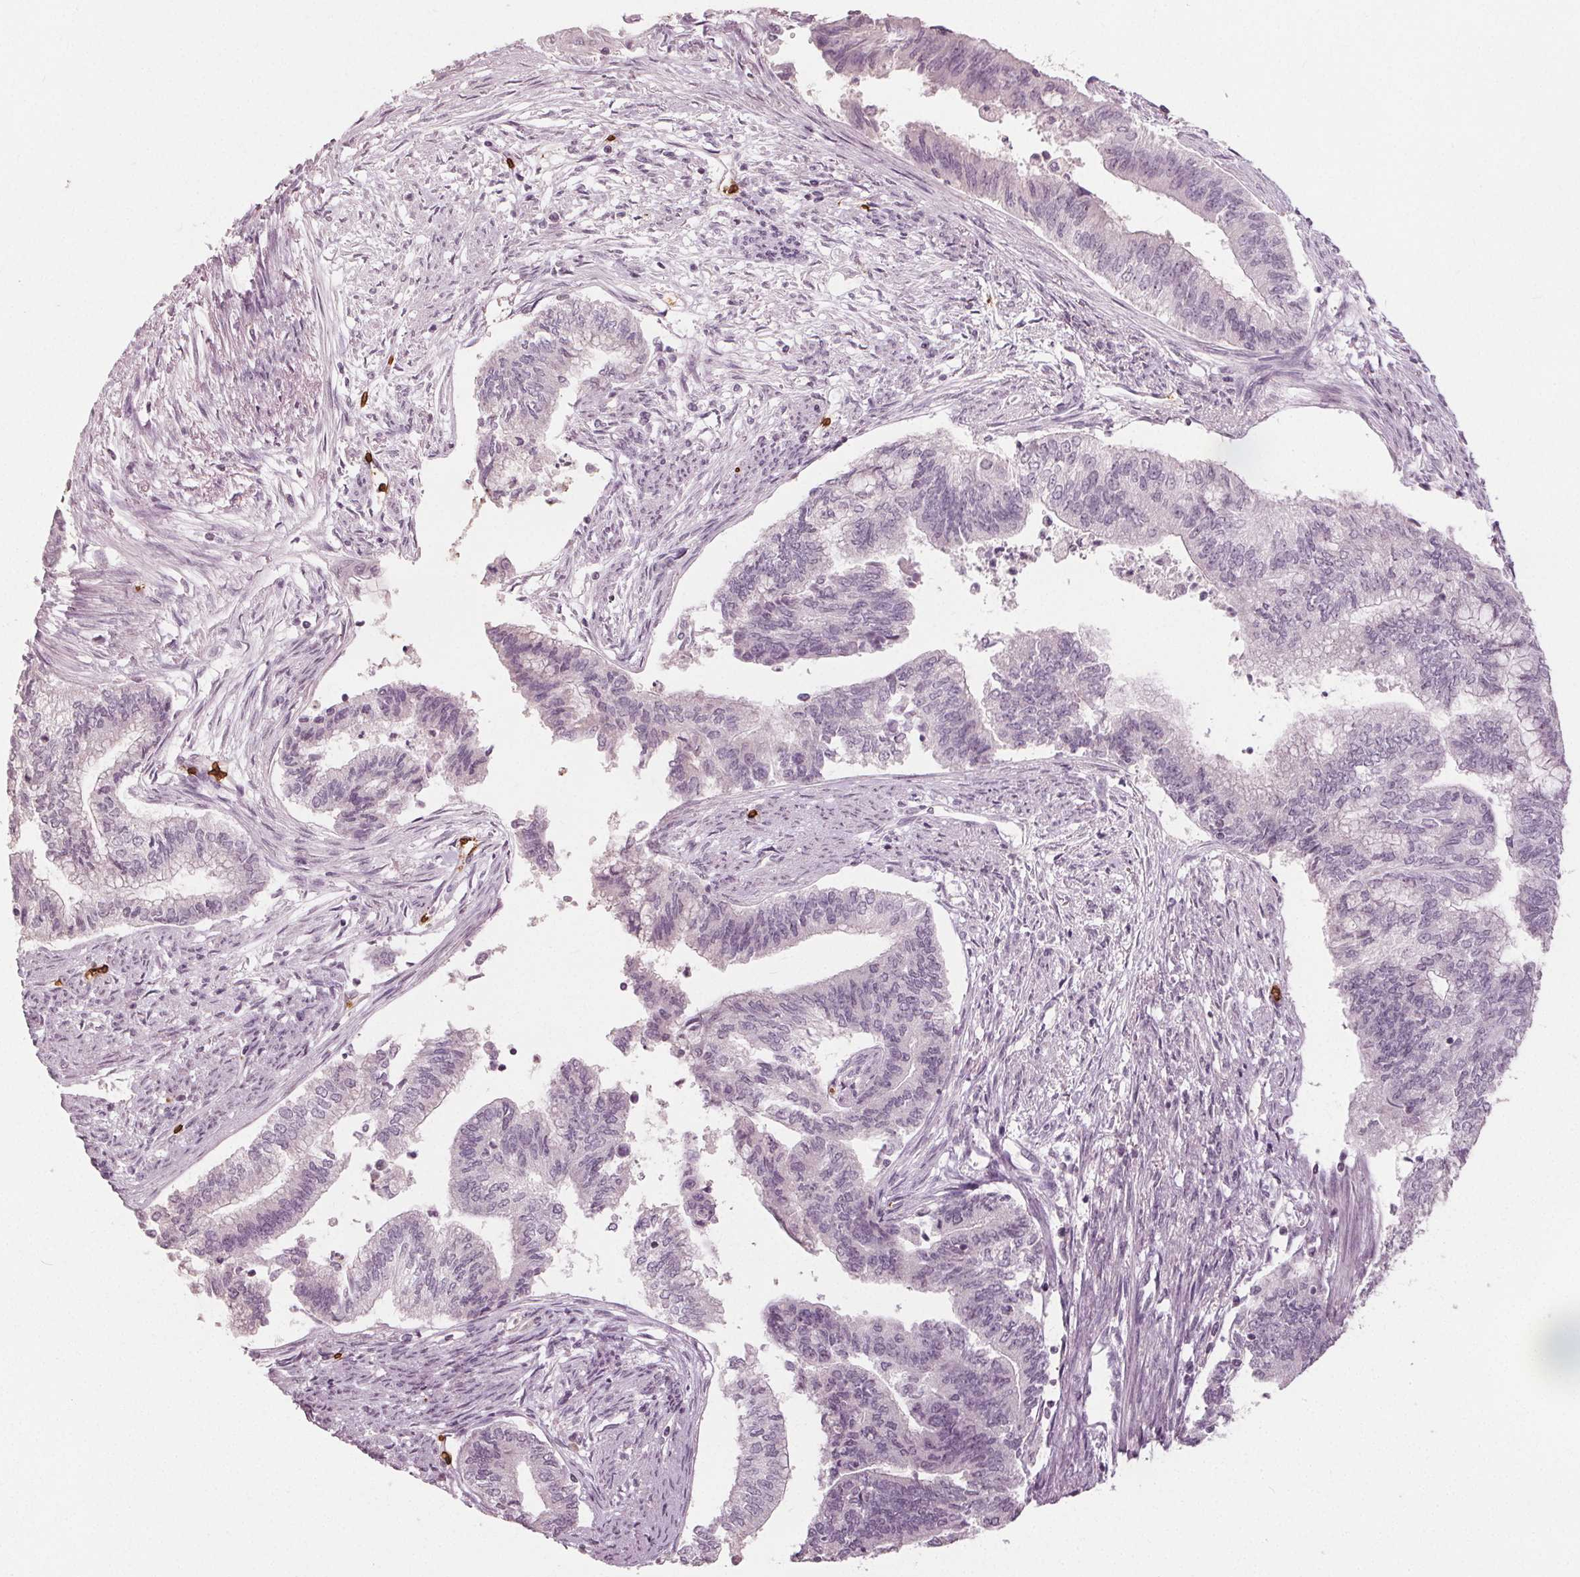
{"staining": {"intensity": "negative", "quantity": "none", "location": "none"}, "tissue": "endometrial cancer", "cell_type": "Tumor cells", "image_type": "cancer", "snomed": [{"axis": "morphology", "description": "Adenocarcinoma, NOS"}, {"axis": "topography", "description": "Endometrium"}], "caption": "Endometrial cancer (adenocarcinoma) stained for a protein using immunohistochemistry shows no positivity tumor cells.", "gene": "SLC4A1", "patient": {"sex": "female", "age": 65}}